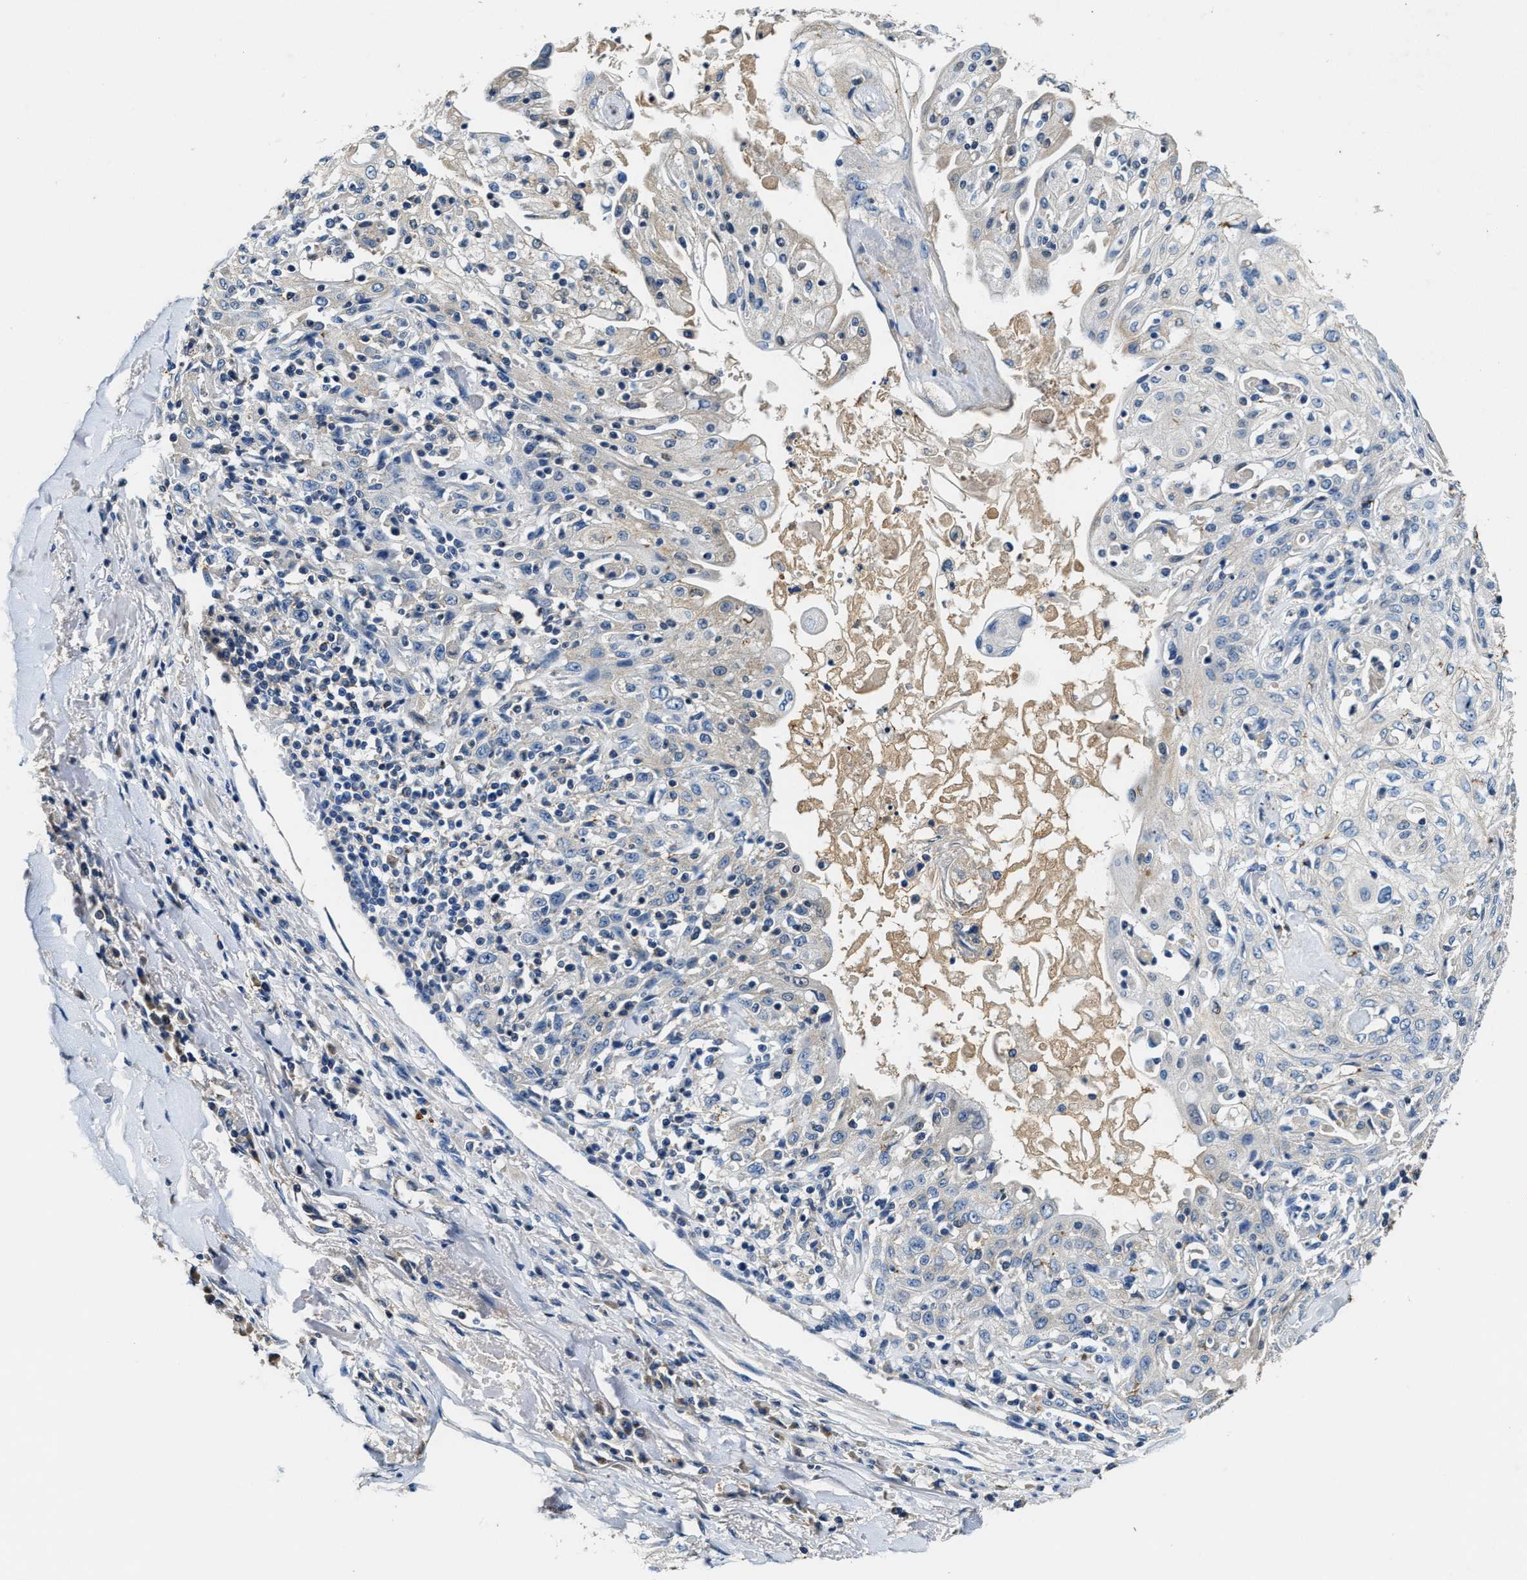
{"staining": {"intensity": "negative", "quantity": "none", "location": "none"}, "tissue": "skin cancer", "cell_type": "Tumor cells", "image_type": "cancer", "snomed": [{"axis": "morphology", "description": "Squamous cell carcinoma, NOS"}, {"axis": "morphology", "description": "Squamous cell carcinoma, metastatic, NOS"}, {"axis": "topography", "description": "Skin"}, {"axis": "topography", "description": "Lymph node"}], "caption": "This micrograph is of squamous cell carcinoma (skin) stained with immunohistochemistry (IHC) to label a protein in brown with the nuclei are counter-stained blue. There is no expression in tumor cells. (DAB (3,3'-diaminobenzidine) immunohistochemistry (IHC) visualized using brightfield microscopy, high magnification).", "gene": "SLC25A25", "patient": {"sex": "male", "age": 75}}